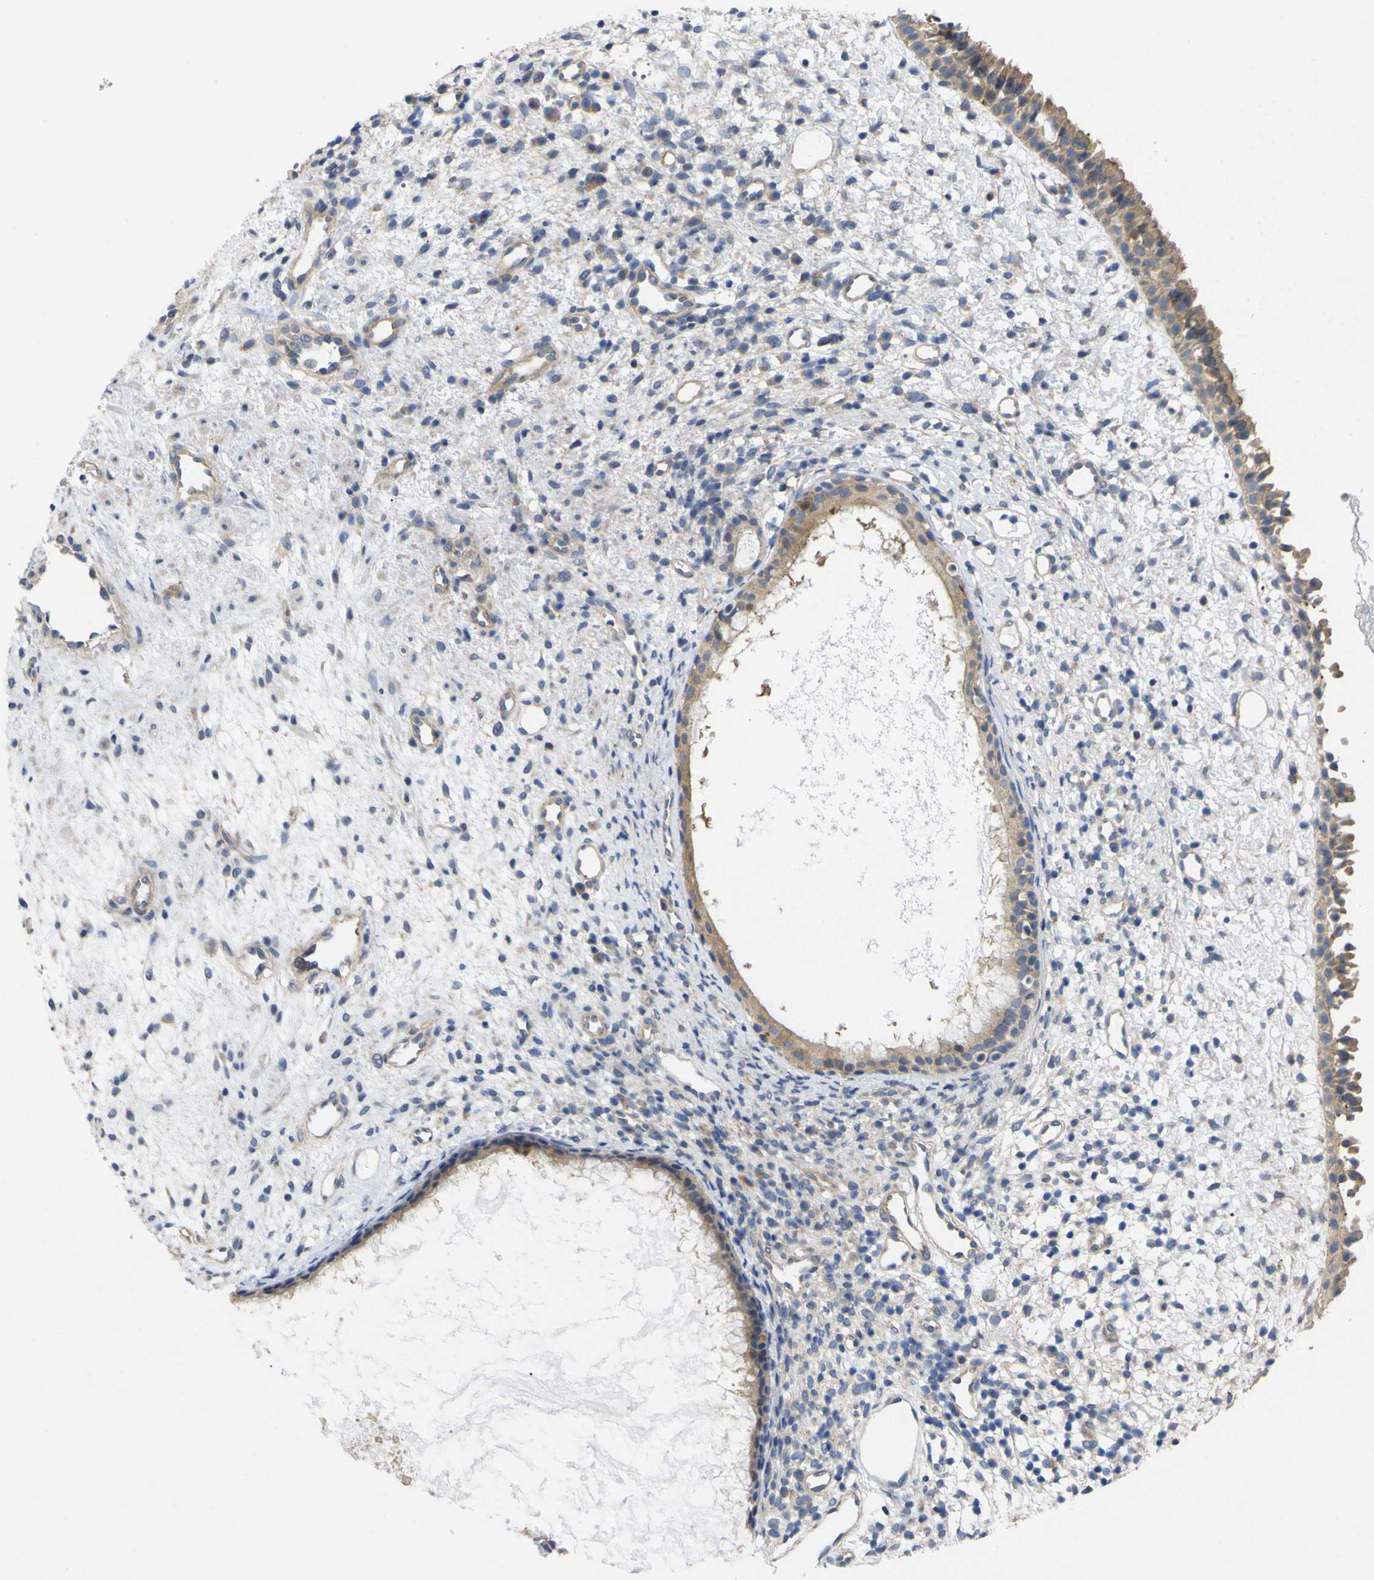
{"staining": {"intensity": "moderate", "quantity": ">75%", "location": "cytoplasmic/membranous"}, "tissue": "nasopharynx", "cell_type": "Respiratory epithelial cells", "image_type": "normal", "snomed": [{"axis": "morphology", "description": "Normal tissue, NOS"}, {"axis": "topography", "description": "Nasopharynx"}], "caption": "Immunohistochemistry of benign human nasopharynx reveals medium levels of moderate cytoplasmic/membranous expression in approximately >75% of respiratory epithelial cells.", "gene": "USH1C", "patient": {"sex": "male", "age": 22}}